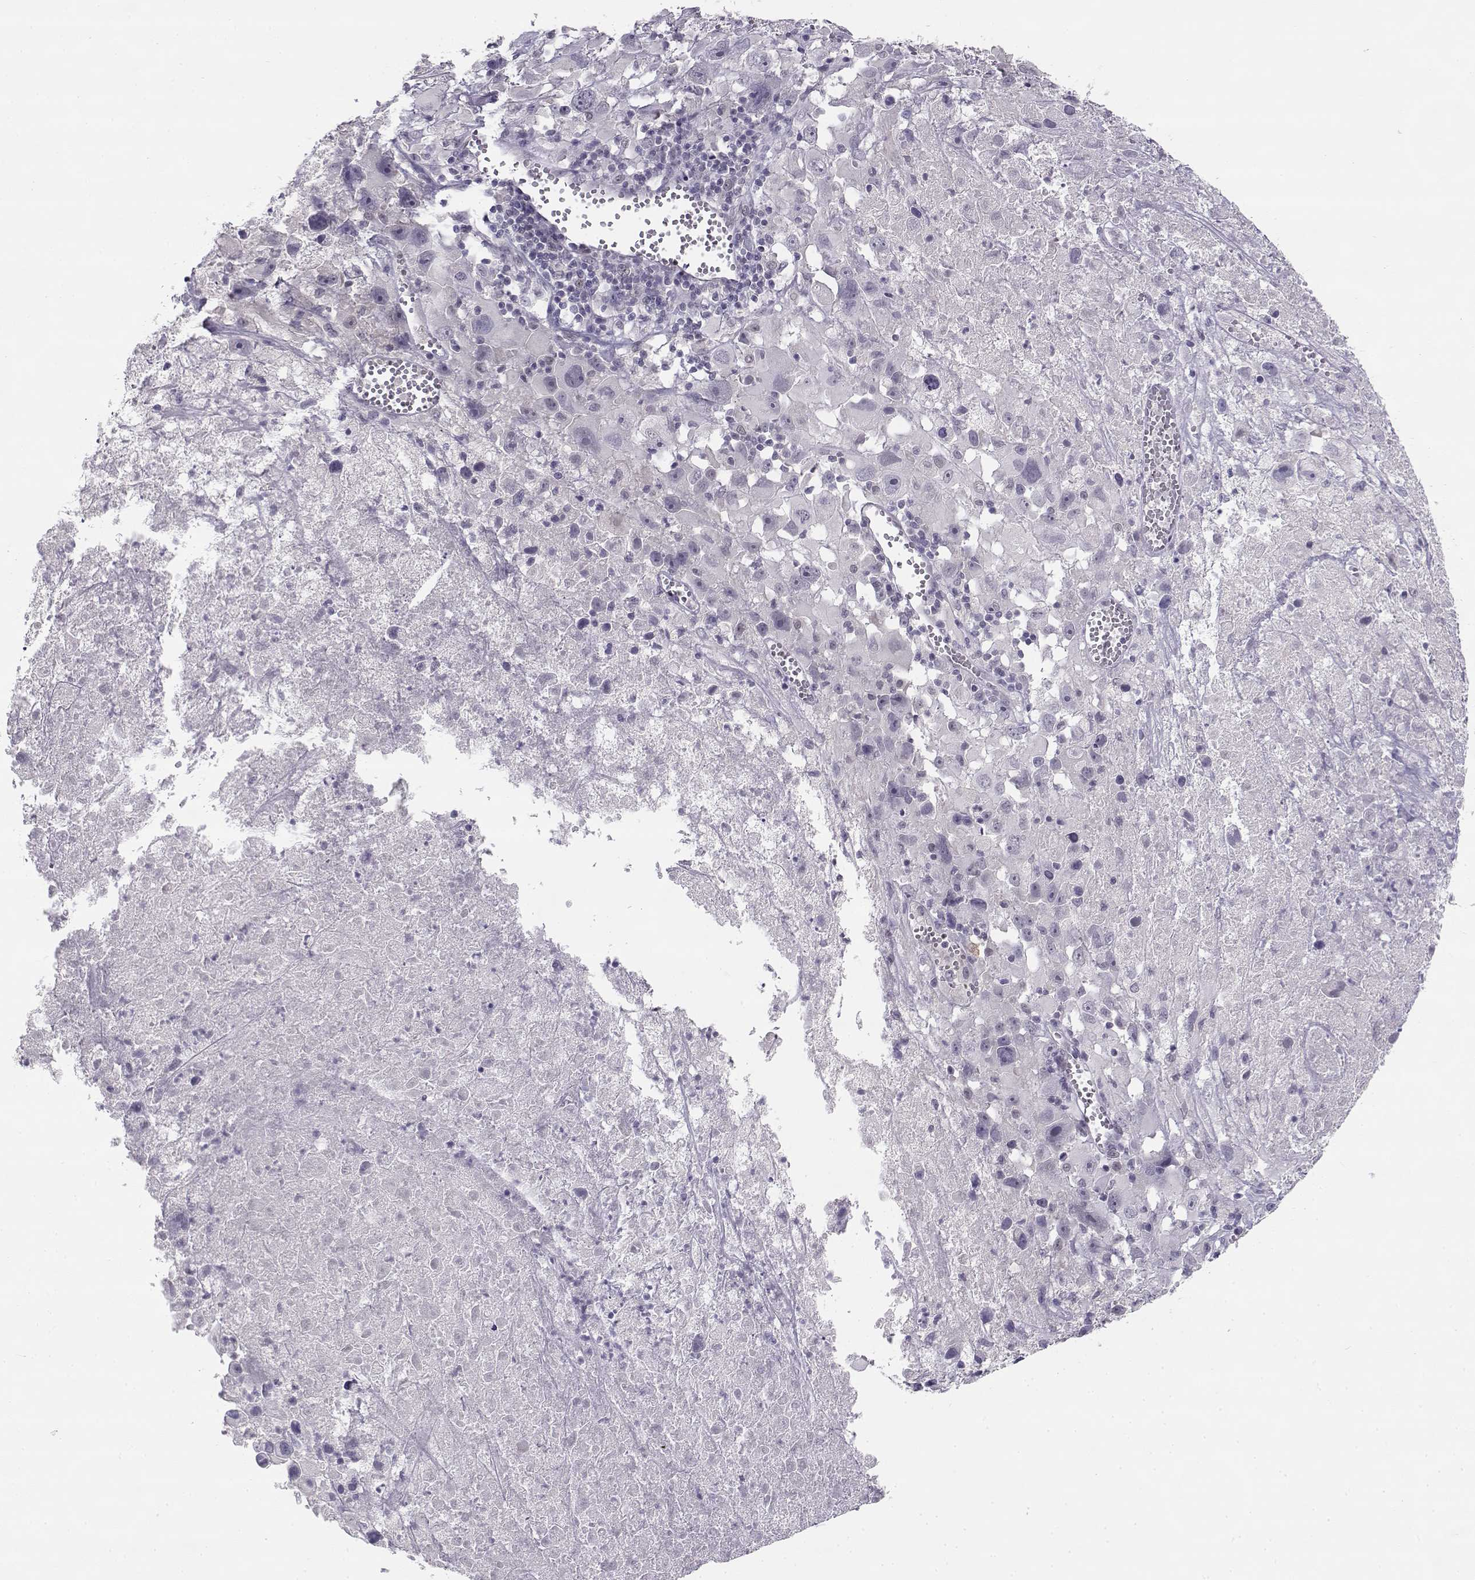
{"staining": {"intensity": "negative", "quantity": "none", "location": "none"}, "tissue": "melanoma", "cell_type": "Tumor cells", "image_type": "cancer", "snomed": [{"axis": "morphology", "description": "Malignant melanoma, Metastatic site"}, {"axis": "topography", "description": "Lymph node"}], "caption": "This is a micrograph of IHC staining of melanoma, which shows no positivity in tumor cells. The staining is performed using DAB (3,3'-diaminobenzidine) brown chromogen with nuclei counter-stained in using hematoxylin.", "gene": "C16orf86", "patient": {"sex": "male", "age": 50}}